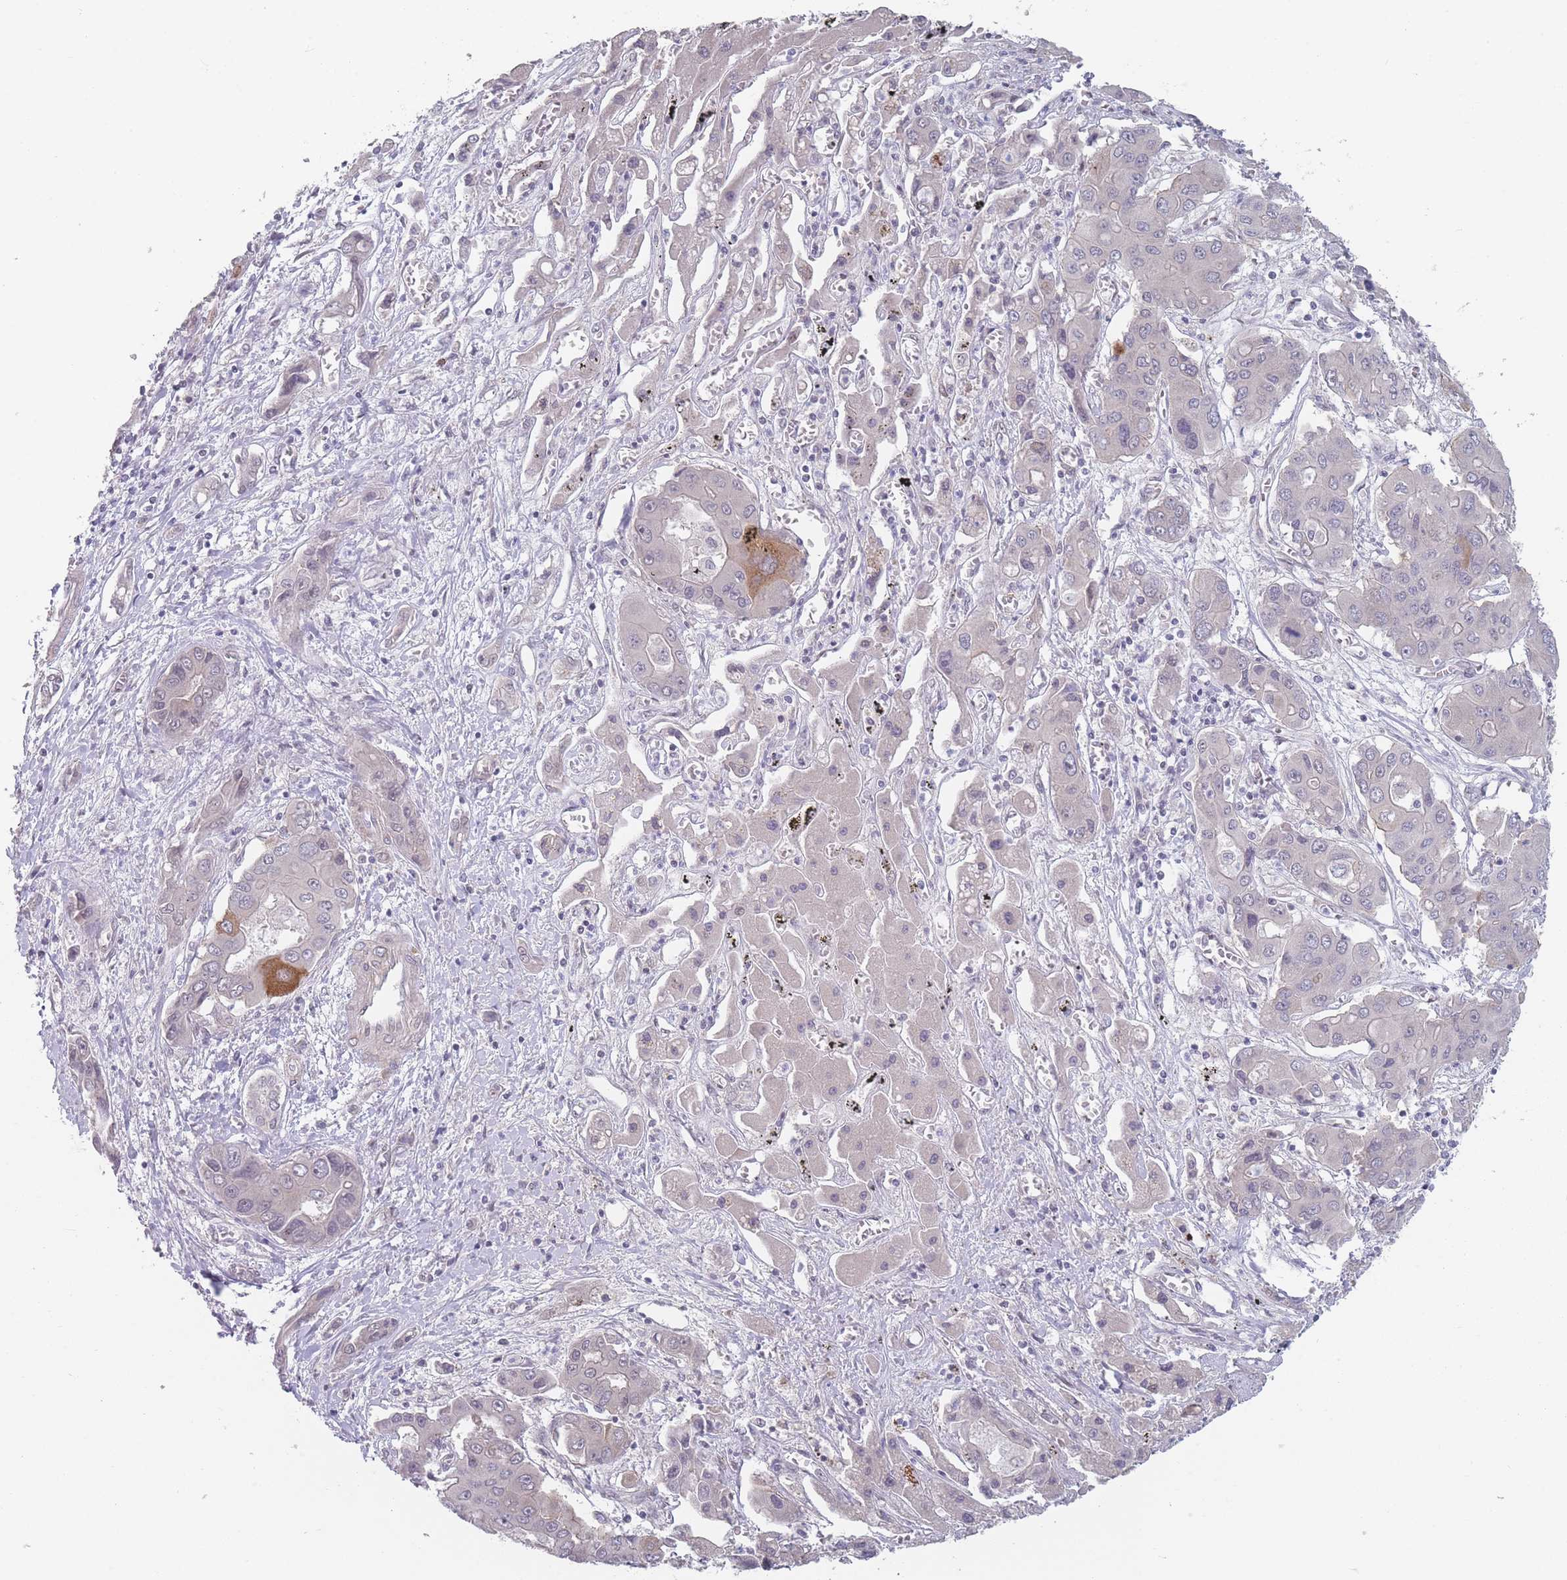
{"staining": {"intensity": "negative", "quantity": "none", "location": "none"}, "tissue": "liver cancer", "cell_type": "Tumor cells", "image_type": "cancer", "snomed": [{"axis": "morphology", "description": "Cholangiocarcinoma"}, {"axis": "topography", "description": "Liver"}], "caption": "Tumor cells show no significant protein expression in cholangiocarcinoma (liver).", "gene": "ANKRD10", "patient": {"sex": "male", "age": 67}}